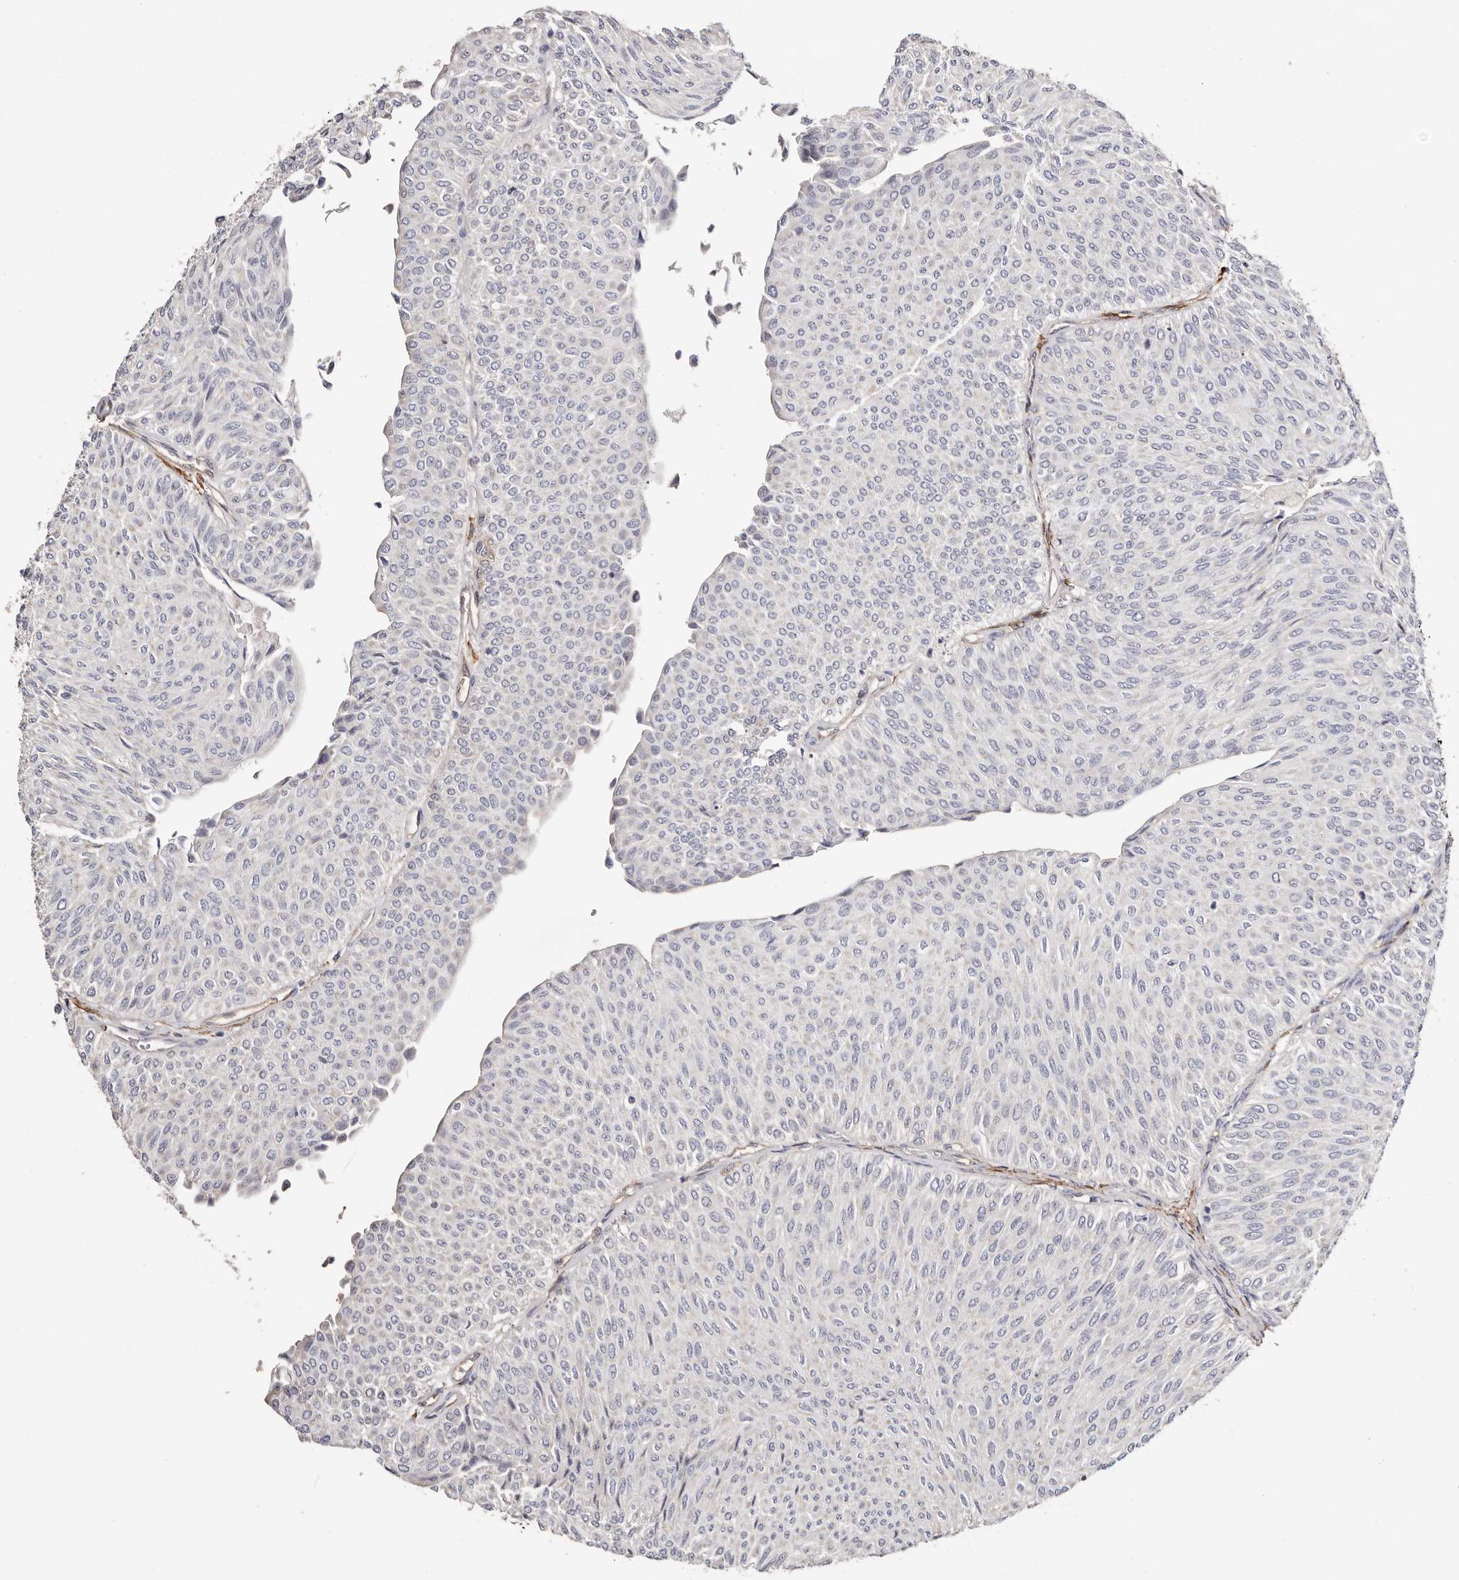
{"staining": {"intensity": "negative", "quantity": "none", "location": "none"}, "tissue": "urothelial cancer", "cell_type": "Tumor cells", "image_type": "cancer", "snomed": [{"axis": "morphology", "description": "Urothelial carcinoma, Low grade"}, {"axis": "topography", "description": "Urinary bladder"}], "caption": "High power microscopy photomicrograph of an IHC photomicrograph of low-grade urothelial carcinoma, revealing no significant staining in tumor cells. (Brightfield microscopy of DAB (3,3'-diaminobenzidine) immunohistochemistry (IHC) at high magnification).", "gene": "TGM2", "patient": {"sex": "male", "age": 78}}